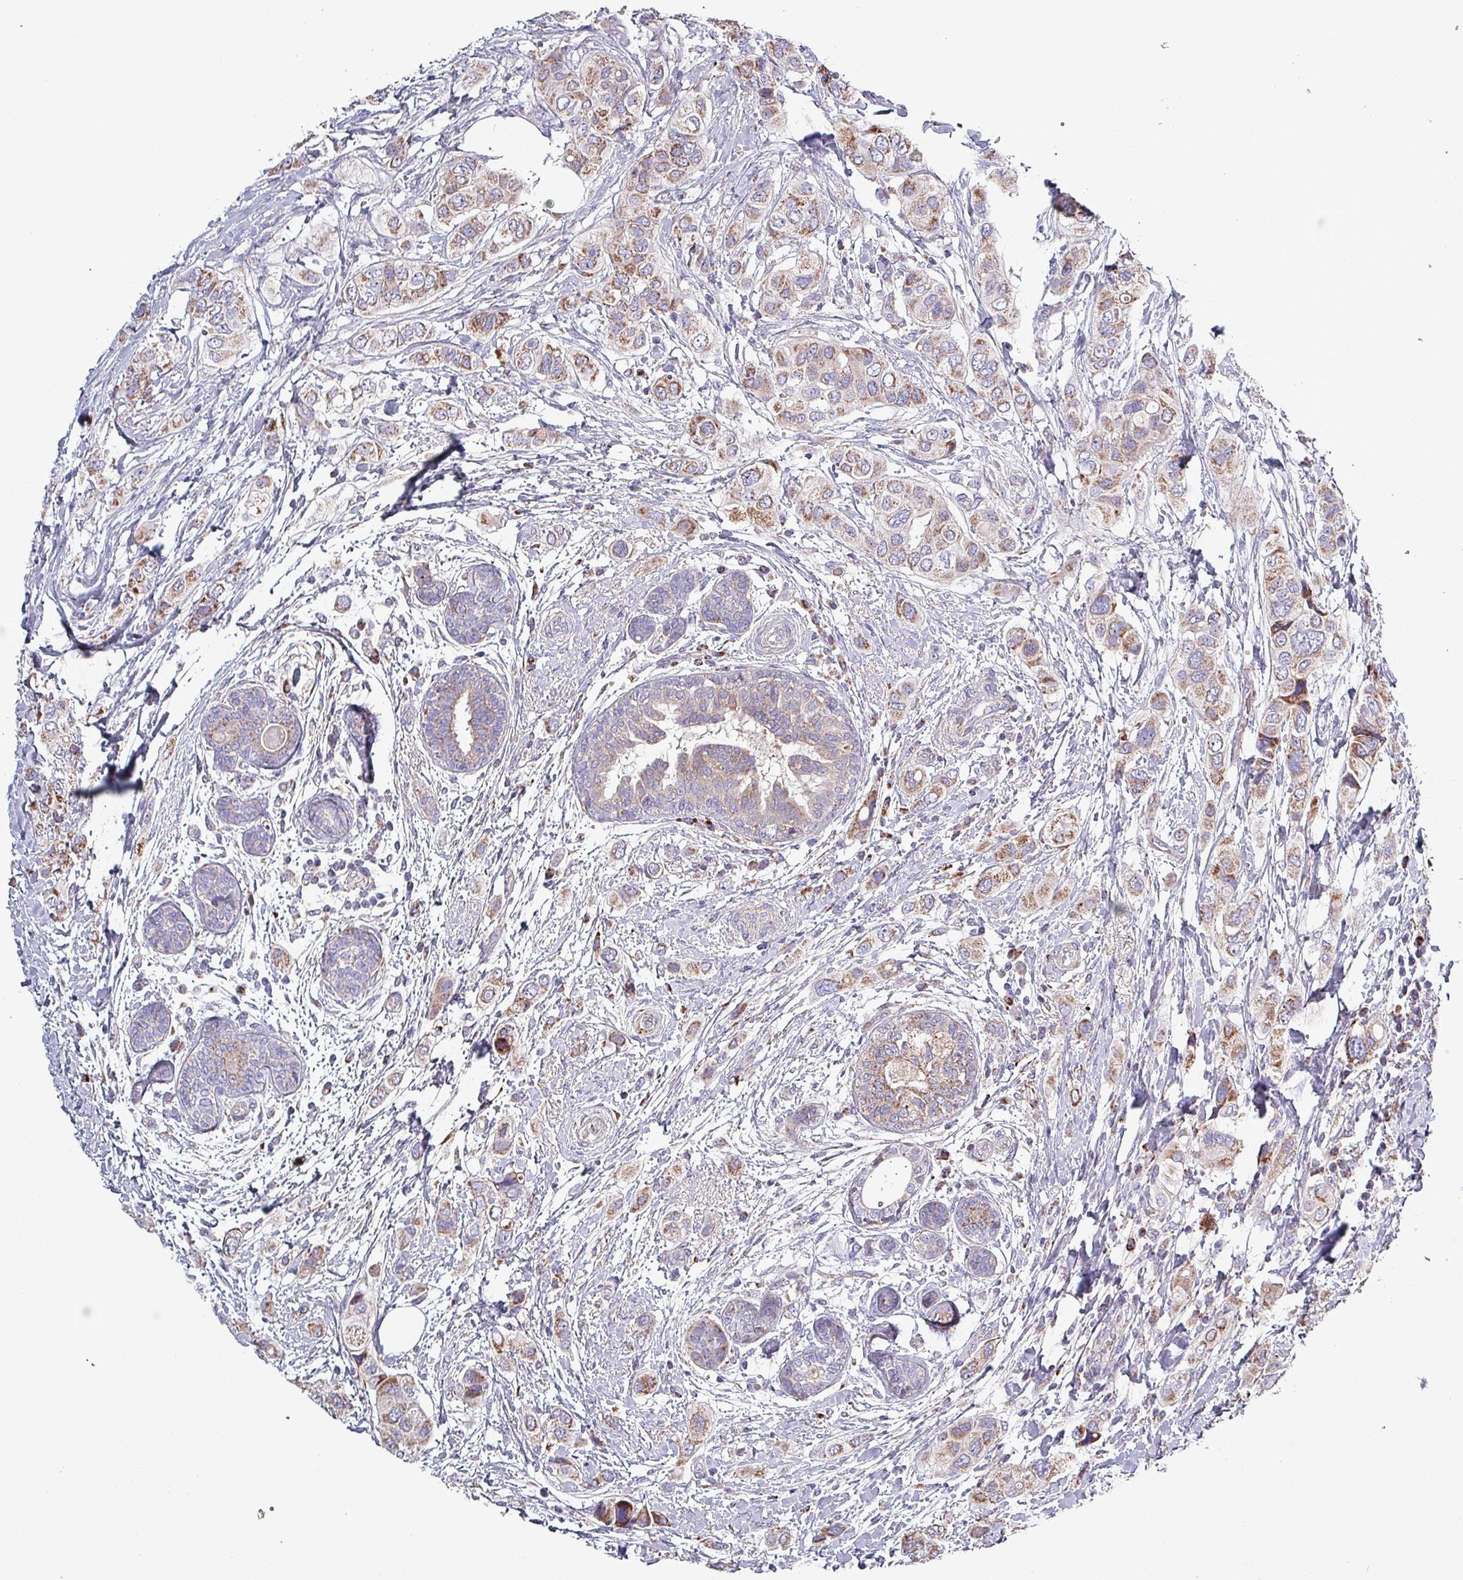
{"staining": {"intensity": "moderate", "quantity": ">75%", "location": "cytoplasmic/membranous"}, "tissue": "breast cancer", "cell_type": "Tumor cells", "image_type": "cancer", "snomed": [{"axis": "morphology", "description": "Lobular carcinoma"}, {"axis": "topography", "description": "Breast"}], "caption": "Human breast cancer (lobular carcinoma) stained for a protein (brown) shows moderate cytoplasmic/membranous positive expression in approximately >75% of tumor cells.", "gene": "ZNF322", "patient": {"sex": "female", "age": 51}}